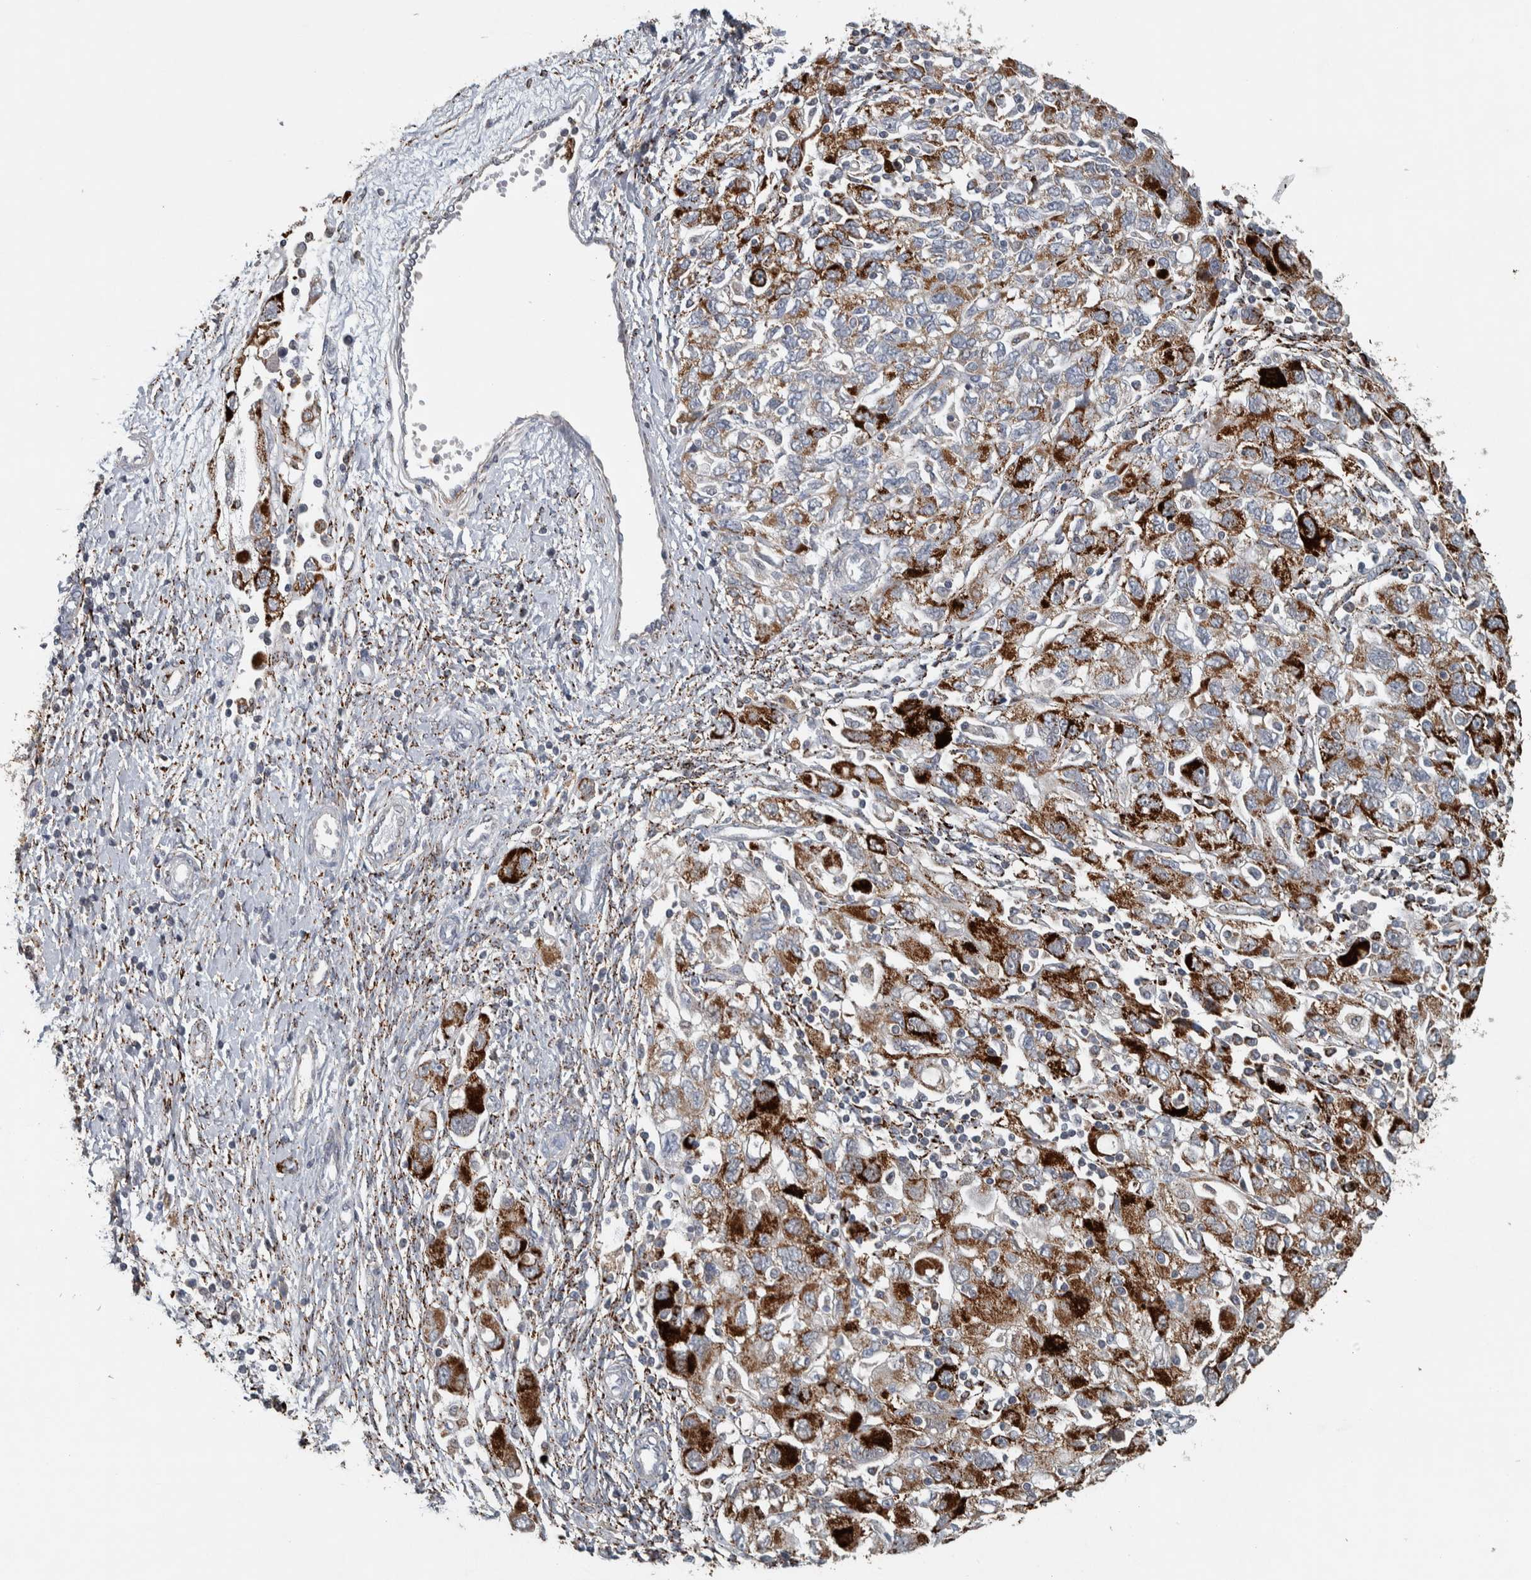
{"staining": {"intensity": "strong", "quantity": ">75%", "location": "cytoplasmic/membranous"}, "tissue": "ovarian cancer", "cell_type": "Tumor cells", "image_type": "cancer", "snomed": [{"axis": "morphology", "description": "Carcinoma, NOS"}, {"axis": "morphology", "description": "Cystadenocarcinoma, serous, NOS"}, {"axis": "topography", "description": "Ovary"}], "caption": "This is an image of immunohistochemistry (IHC) staining of ovarian cancer, which shows strong staining in the cytoplasmic/membranous of tumor cells.", "gene": "FAM78A", "patient": {"sex": "female", "age": 69}}